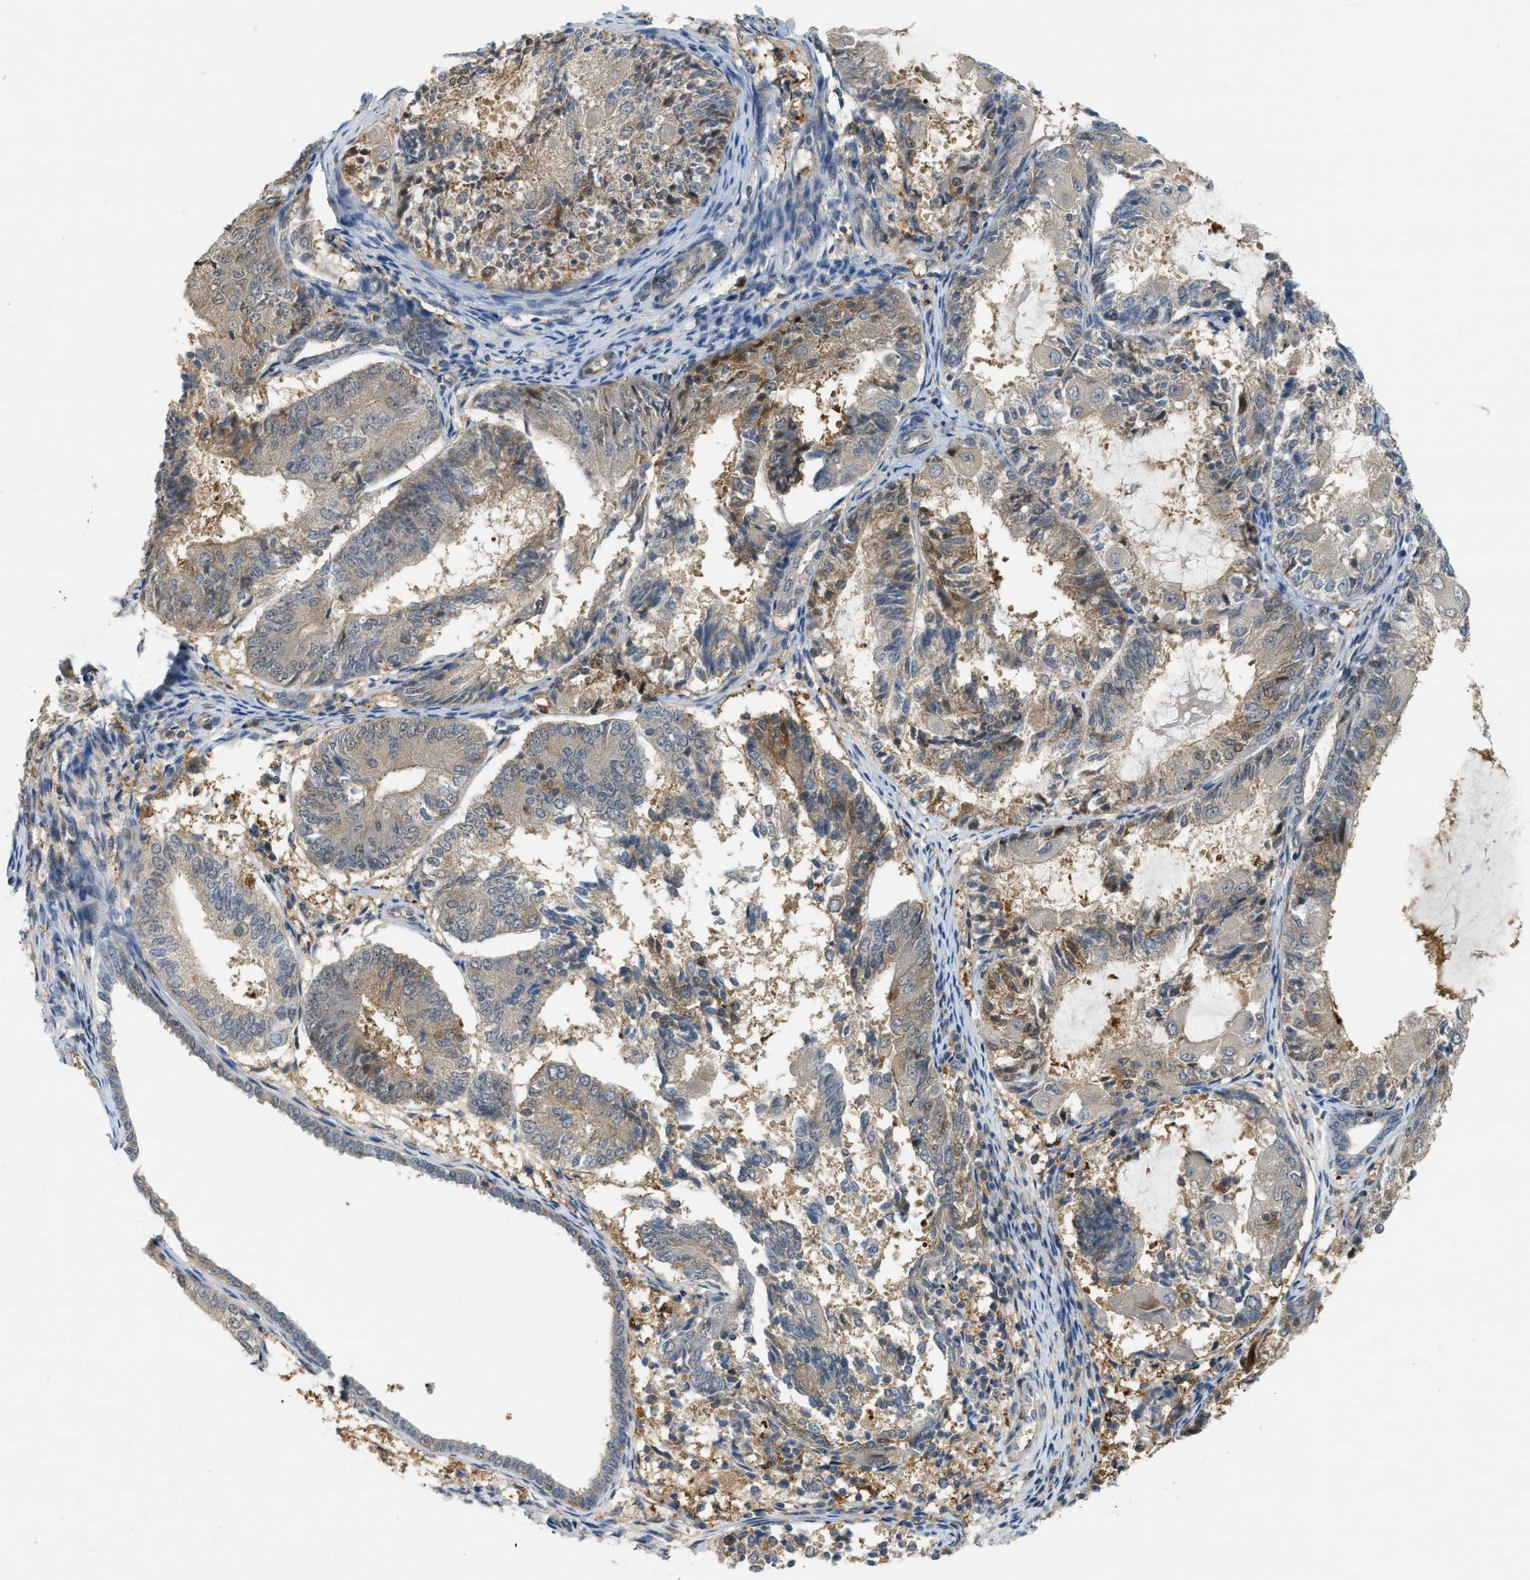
{"staining": {"intensity": "weak", "quantity": "<25%", "location": "cytoplasmic/membranous"}, "tissue": "endometrial cancer", "cell_type": "Tumor cells", "image_type": "cancer", "snomed": [{"axis": "morphology", "description": "Adenocarcinoma, NOS"}, {"axis": "topography", "description": "Endometrium"}], "caption": "A high-resolution histopathology image shows immunohistochemistry staining of endometrial adenocarcinoma, which reveals no significant expression in tumor cells.", "gene": "PDCL3", "patient": {"sex": "female", "age": 81}}